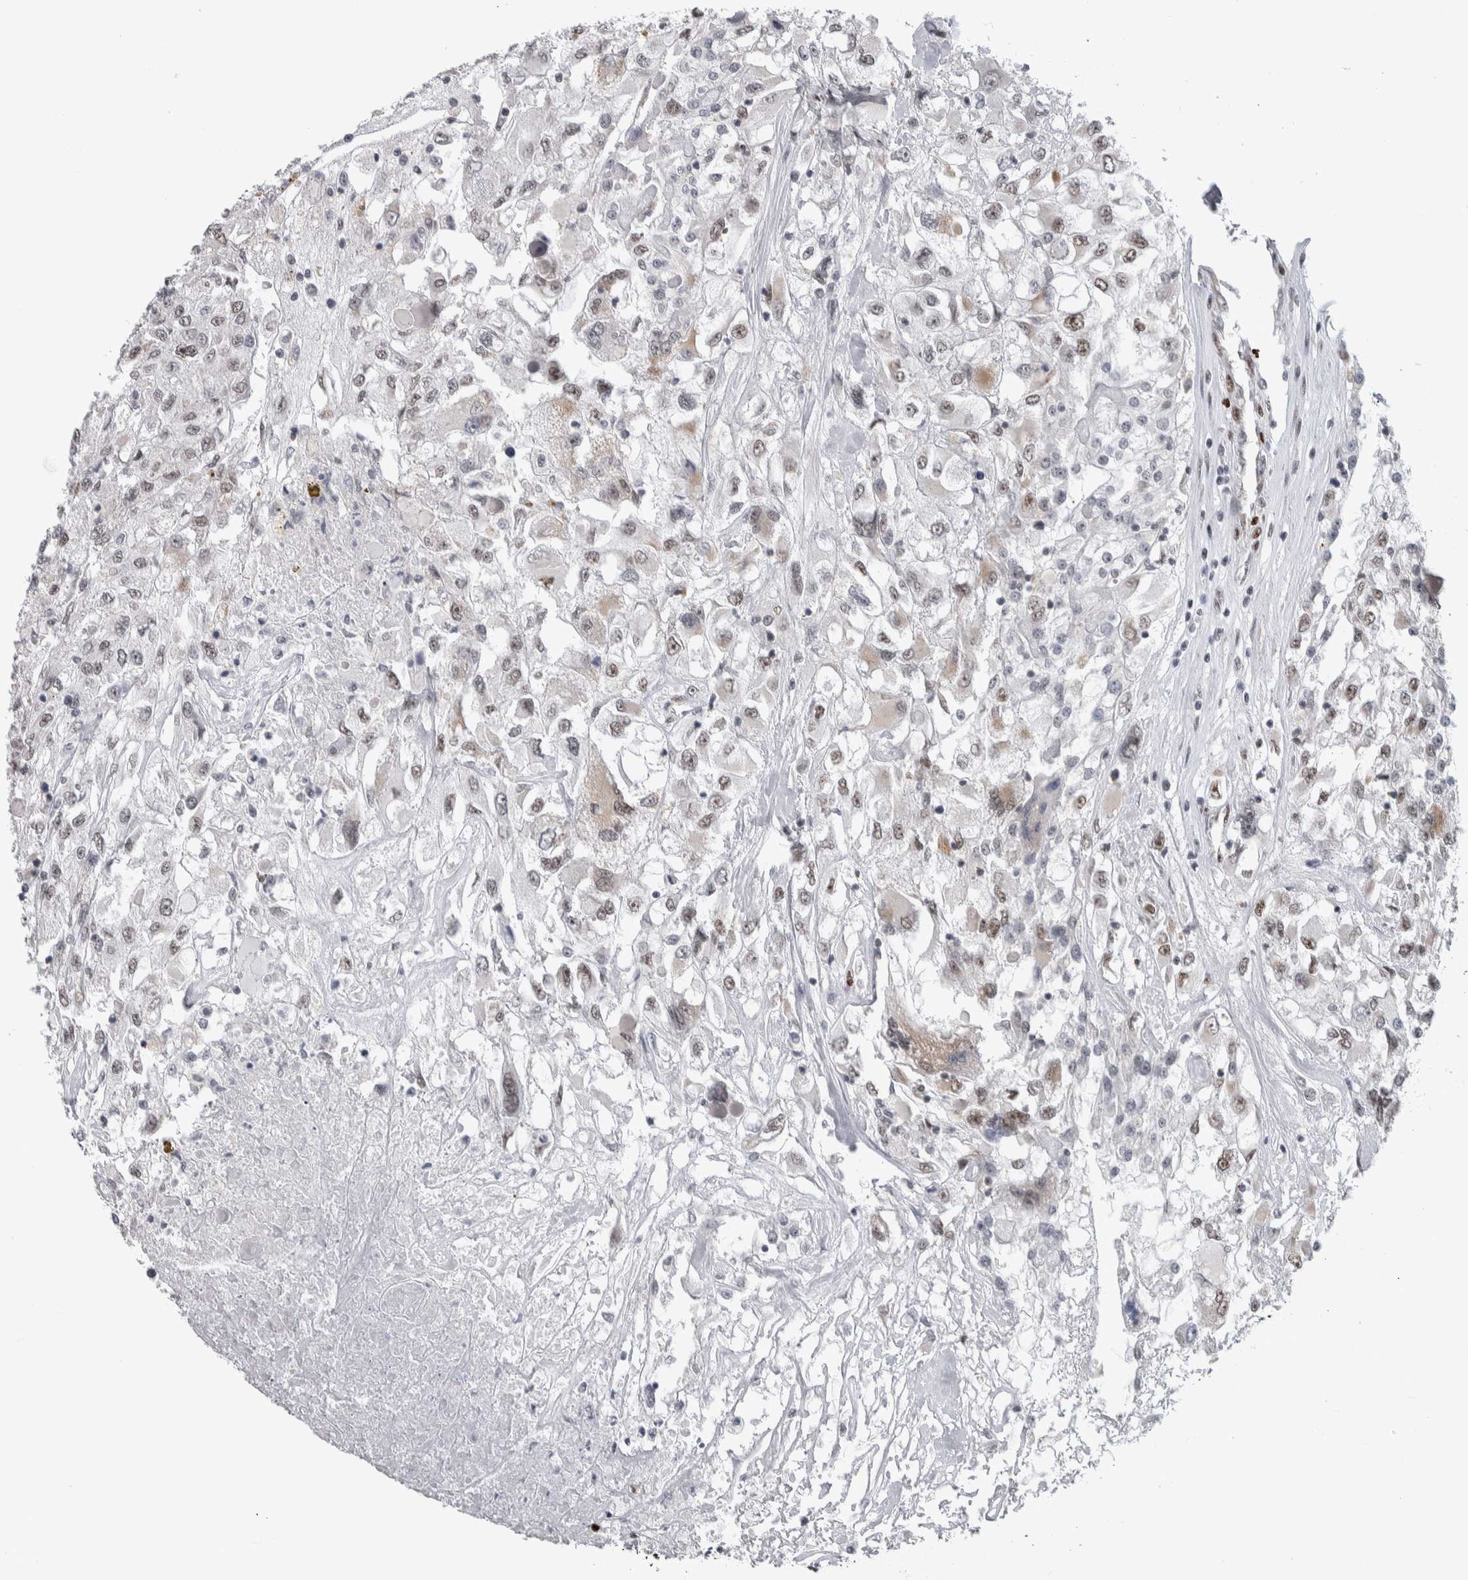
{"staining": {"intensity": "weak", "quantity": "<25%", "location": "cytoplasmic/membranous,nuclear"}, "tissue": "renal cancer", "cell_type": "Tumor cells", "image_type": "cancer", "snomed": [{"axis": "morphology", "description": "Adenocarcinoma, NOS"}, {"axis": "topography", "description": "Kidney"}], "caption": "Renal cancer (adenocarcinoma) was stained to show a protein in brown. There is no significant positivity in tumor cells.", "gene": "HEXIM2", "patient": {"sex": "female", "age": 52}}